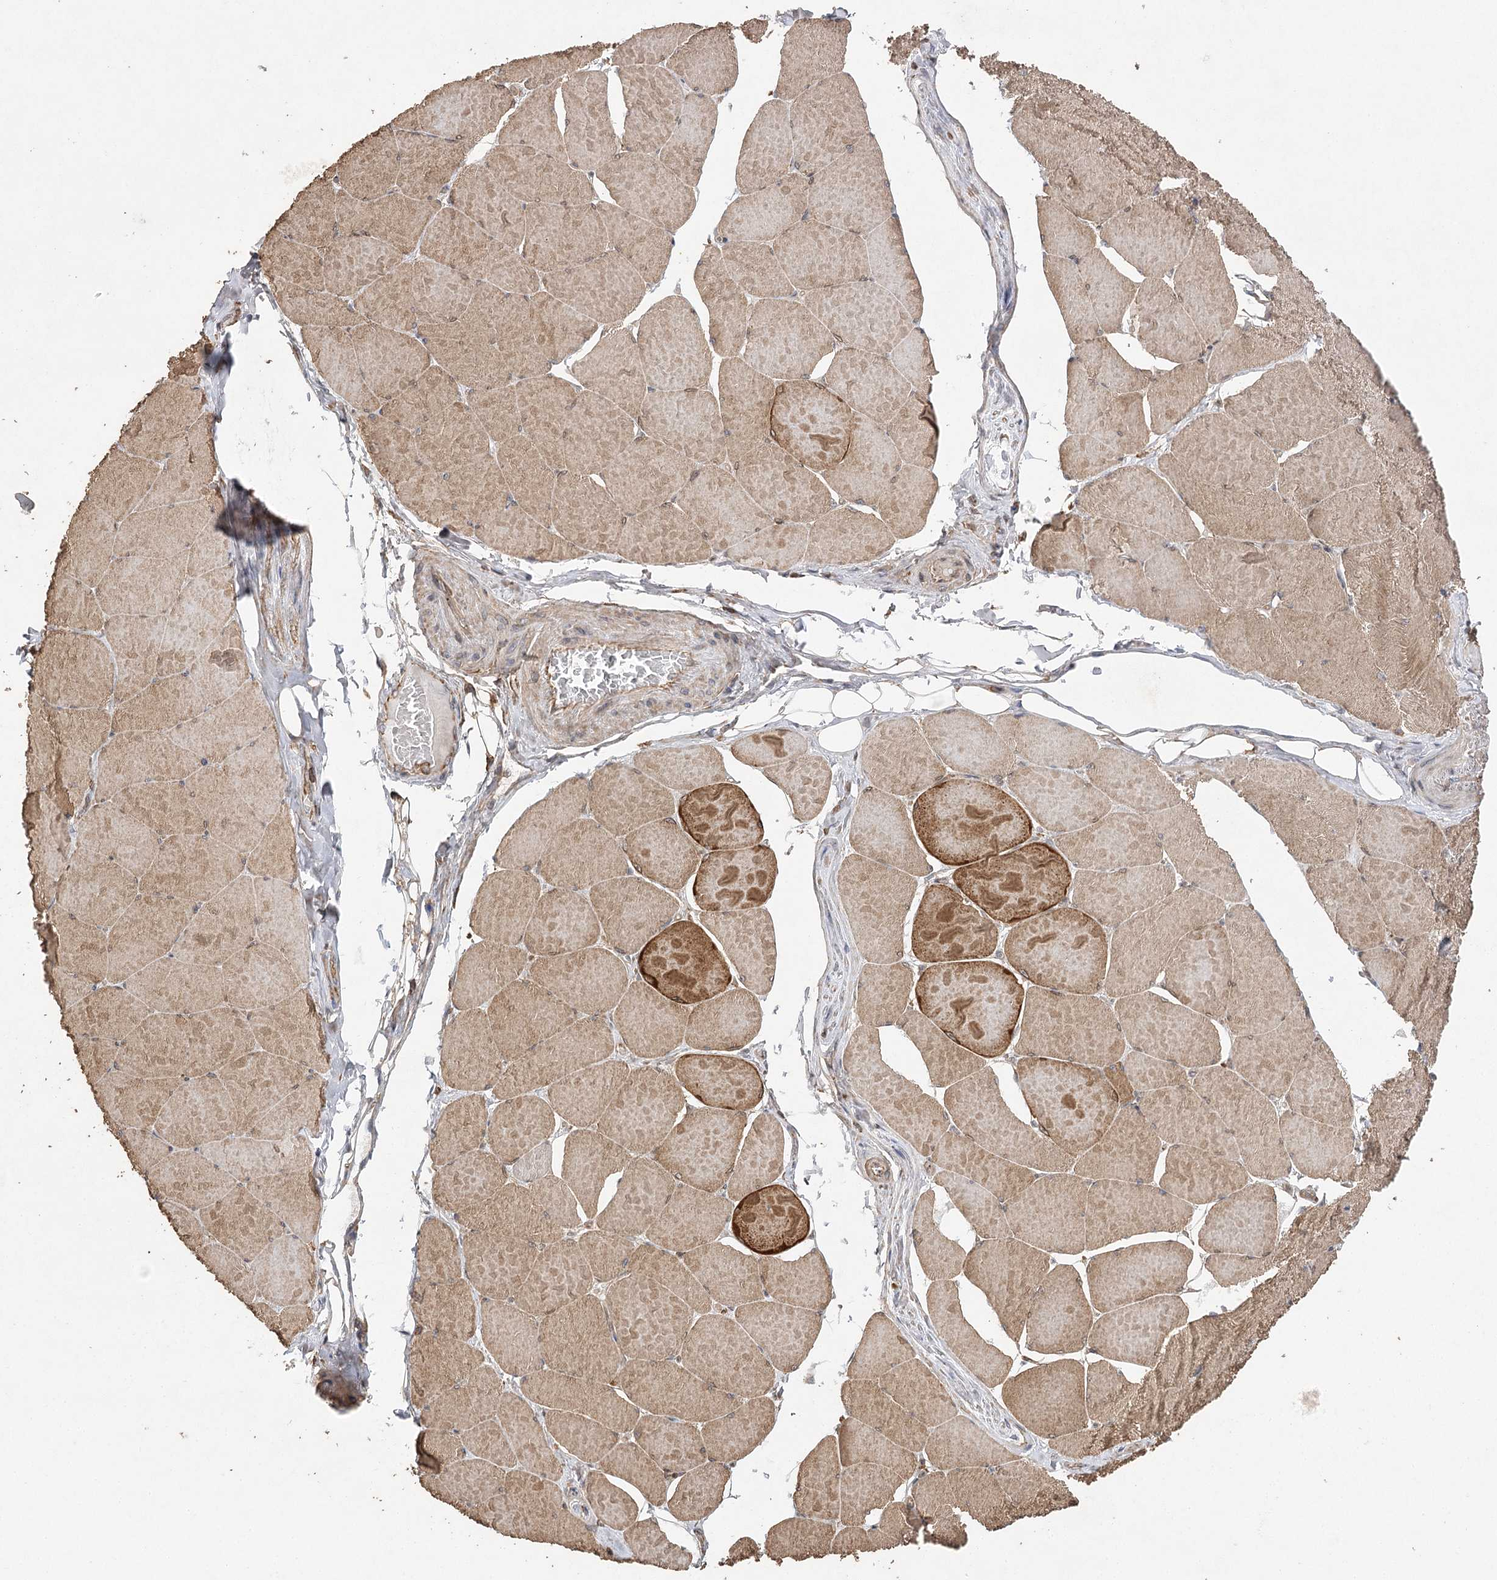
{"staining": {"intensity": "moderate", "quantity": ">75%", "location": "cytoplasmic/membranous"}, "tissue": "skeletal muscle", "cell_type": "Myocytes", "image_type": "normal", "snomed": [{"axis": "morphology", "description": "Normal tissue, NOS"}, {"axis": "topography", "description": "Skeletal muscle"}, {"axis": "topography", "description": "Head-Neck"}], "caption": "DAB immunohistochemical staining of benign human skeletal muscle demonstrates moderate cytoplasmic/membranous protein positivity in approximately >75% of myocytes. The staining was performed using DAB to visualize the protein expression in brown, while the nuclei were stained in blue with hematoxylin (Magnification: 20x).", "gene": "OBSL1", "patient": {"sex": "male", "age": 66}}